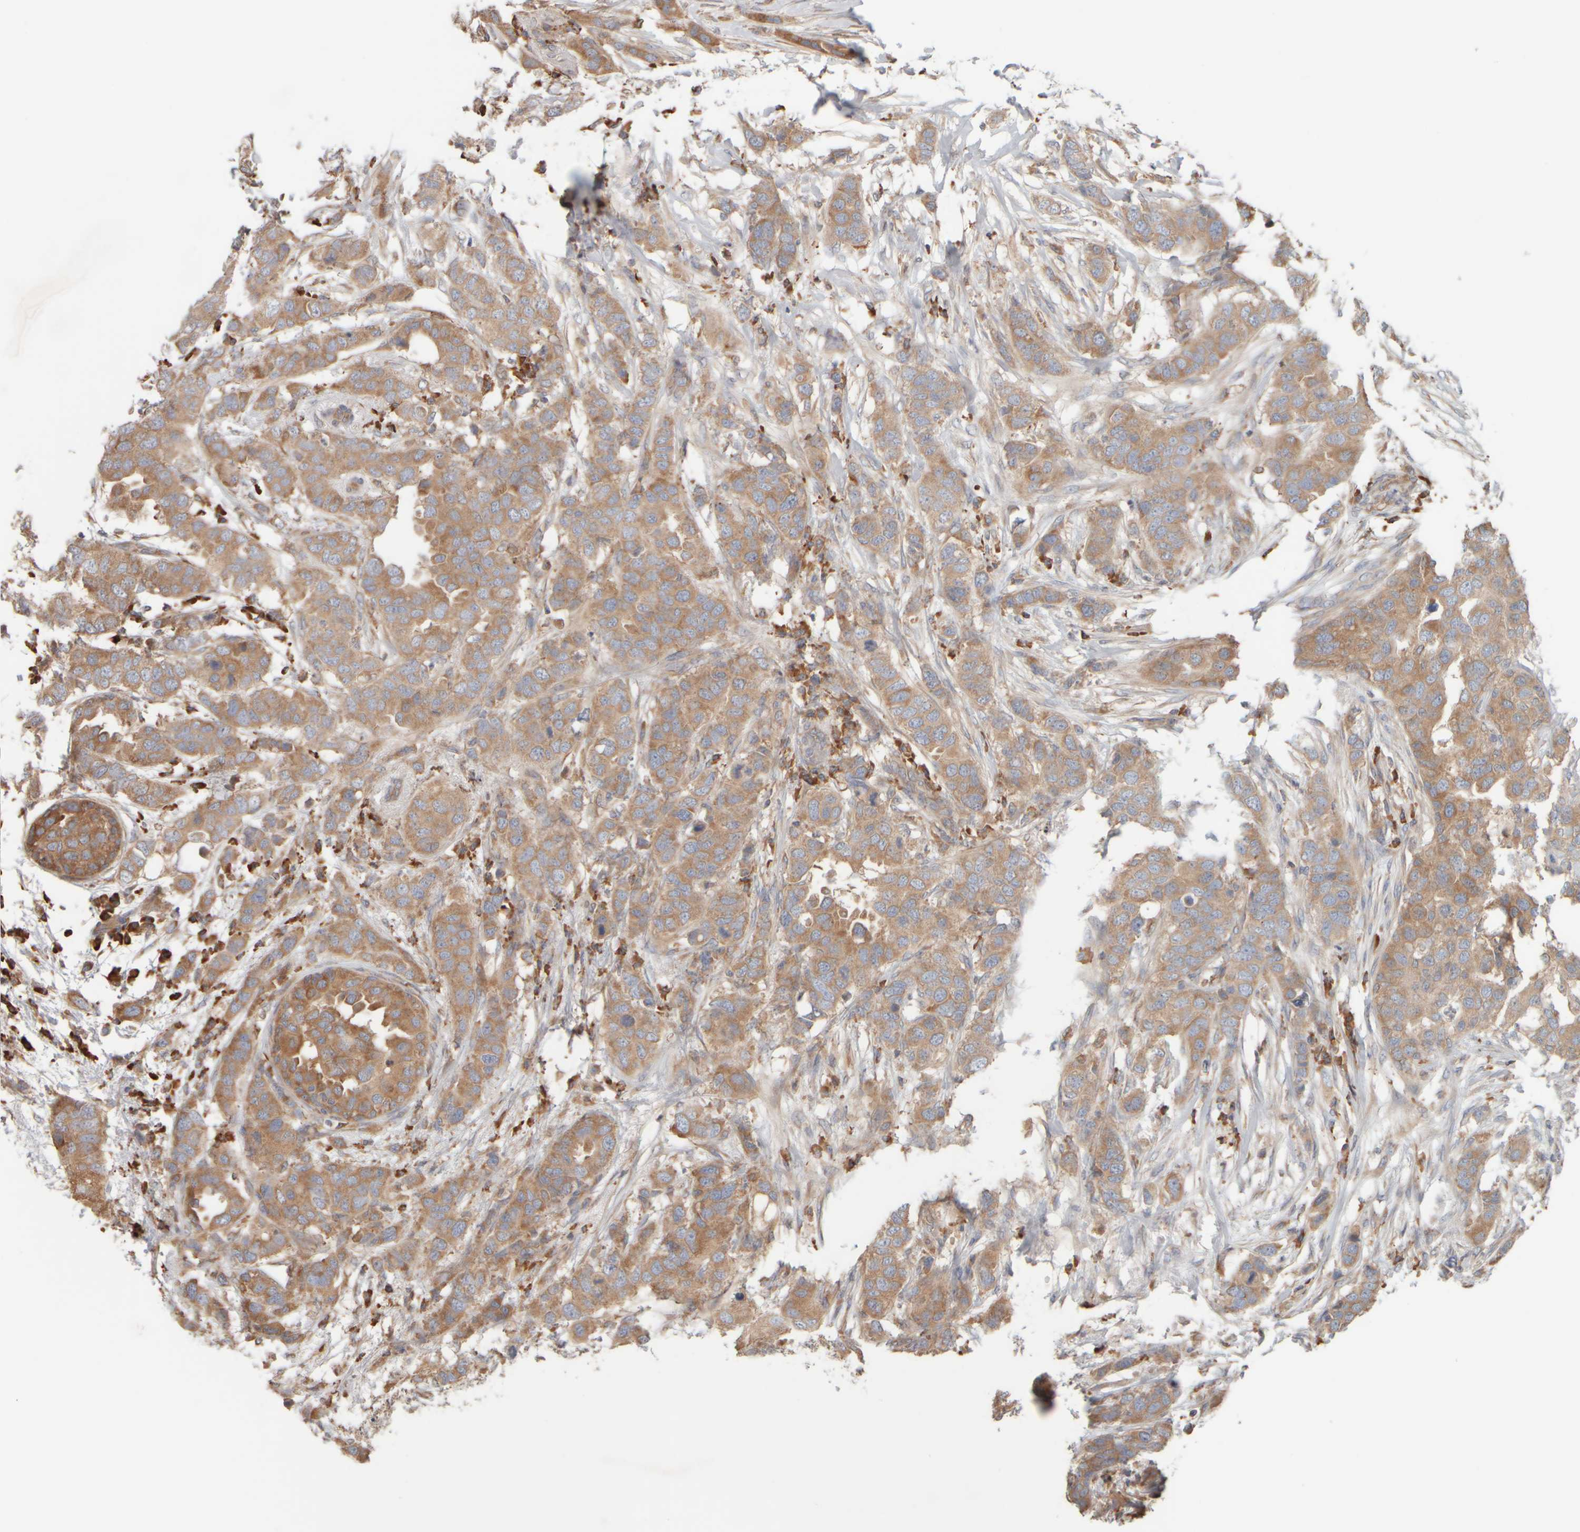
{"staining": {"intensity": "moderate", "quantity": ">75%", "location": "cytoplasmic/membranous"}, "tissue": "breast cancer", "cell_type": "Tumor cells", "image_type": "cancer", "snomed": [{"axis": "morphology", "description": "Duct carcinoma"}, {"axis": "topography", "description": "Breast"}], "caption": "Breast invasive ductal carcinoma tissue shows moderate cytoplasmic/membranous positivity in about >75% of tumor cells, visualized by immunohistochemistry.", "gene": "EIF2B3", "patient": {"sex": "female", "age": 50}}